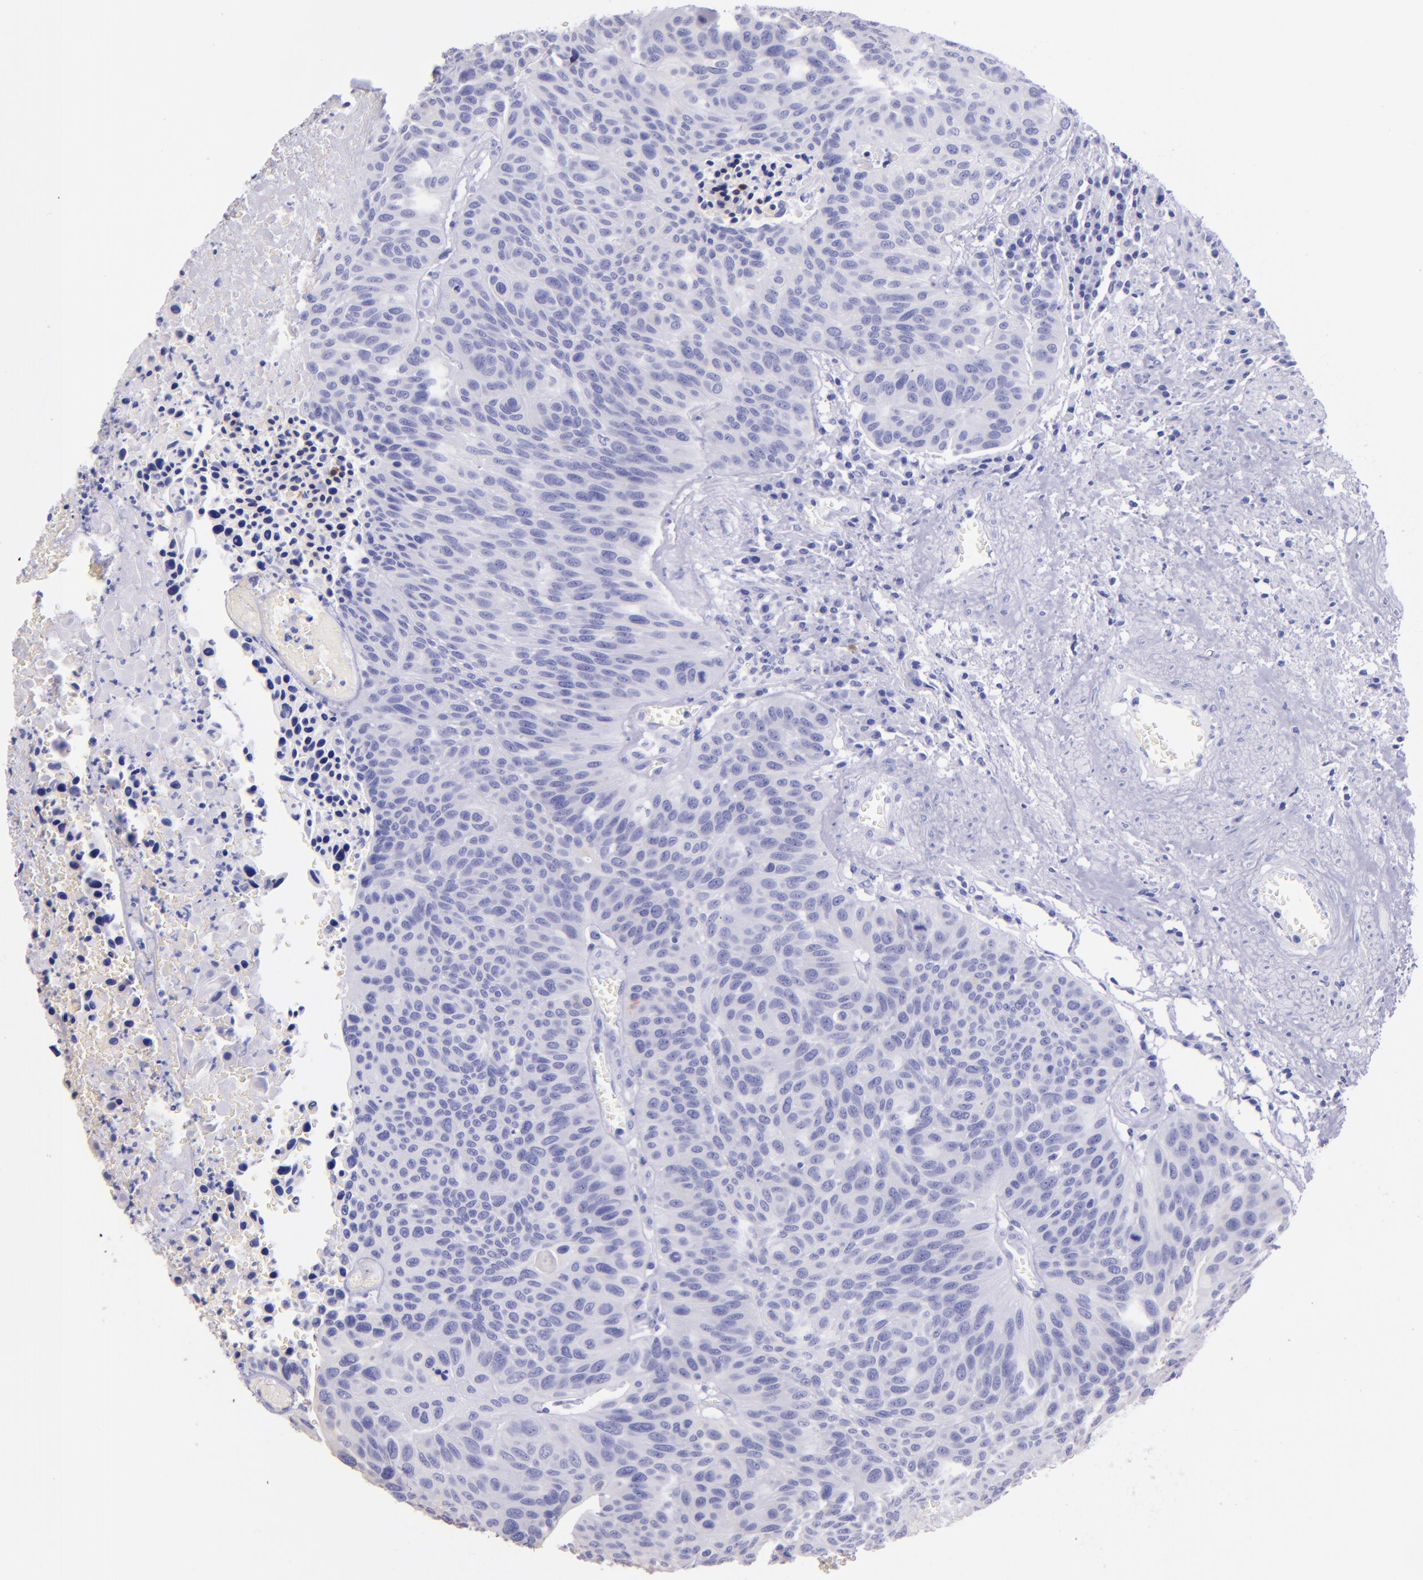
{"staining": {"intensity": "negative", "quantity": "none", "location": "none"}, "tissue": "urothelial cancer", "cell_type": "Tumor cells", "image_type": "cancer", "snomed": [{"axis": "morphology", "description": "Urothelial carcinoma, High grade"}, {"axis": "topography", "description": "Urinary bladder"}], "caption": "There is no significant expression in tumor cells of urothelial carcinoma (high-grade).", "gene": "KRT4", "patient": {"sex": "male", "age": 66}}